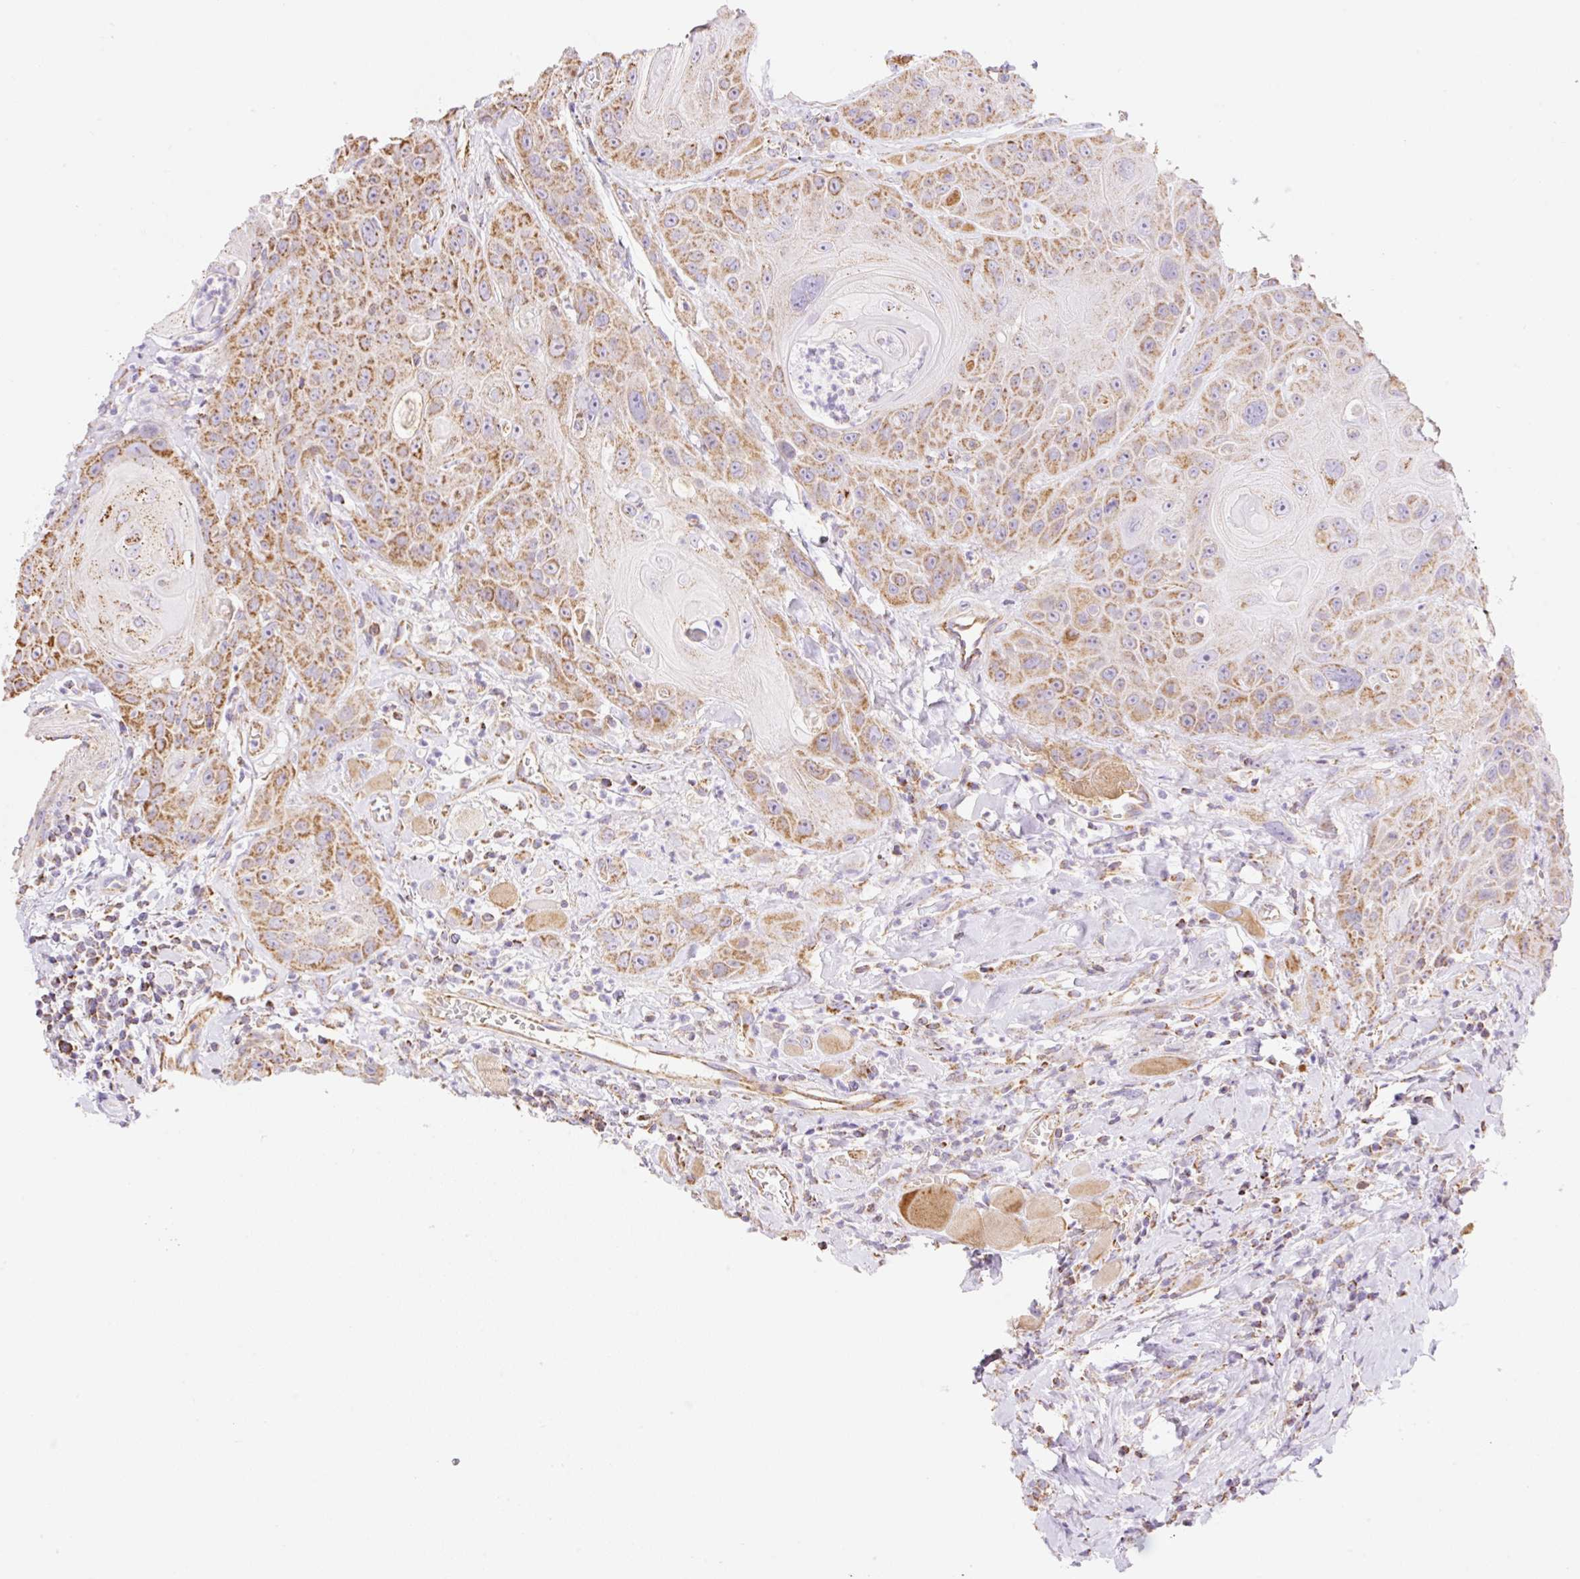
{"staining": {"intensity": "moderate", "quantity": "25%-75%", "location": "cytoplasmic/membranous"}, "tissue": "head and neck cancer", "cell_type": "Tumor cells", "image_type": "cancer", "snomed": [{"axis": "morphology", "description": "Squamous cell carcinoma, NOS"}, {"axis": "topography", "description": "Head-Neck"}], "caption": "A photomicrograph showing moderate cytoplasmic/membranous expression in approximately 25%-75% of tumor cells in squamous cell carcinoma (head and neck), as visualized by brown immunohistochemical staining.", "gene": "ESAM", "patient": {"sex": "female", "age": 59}}